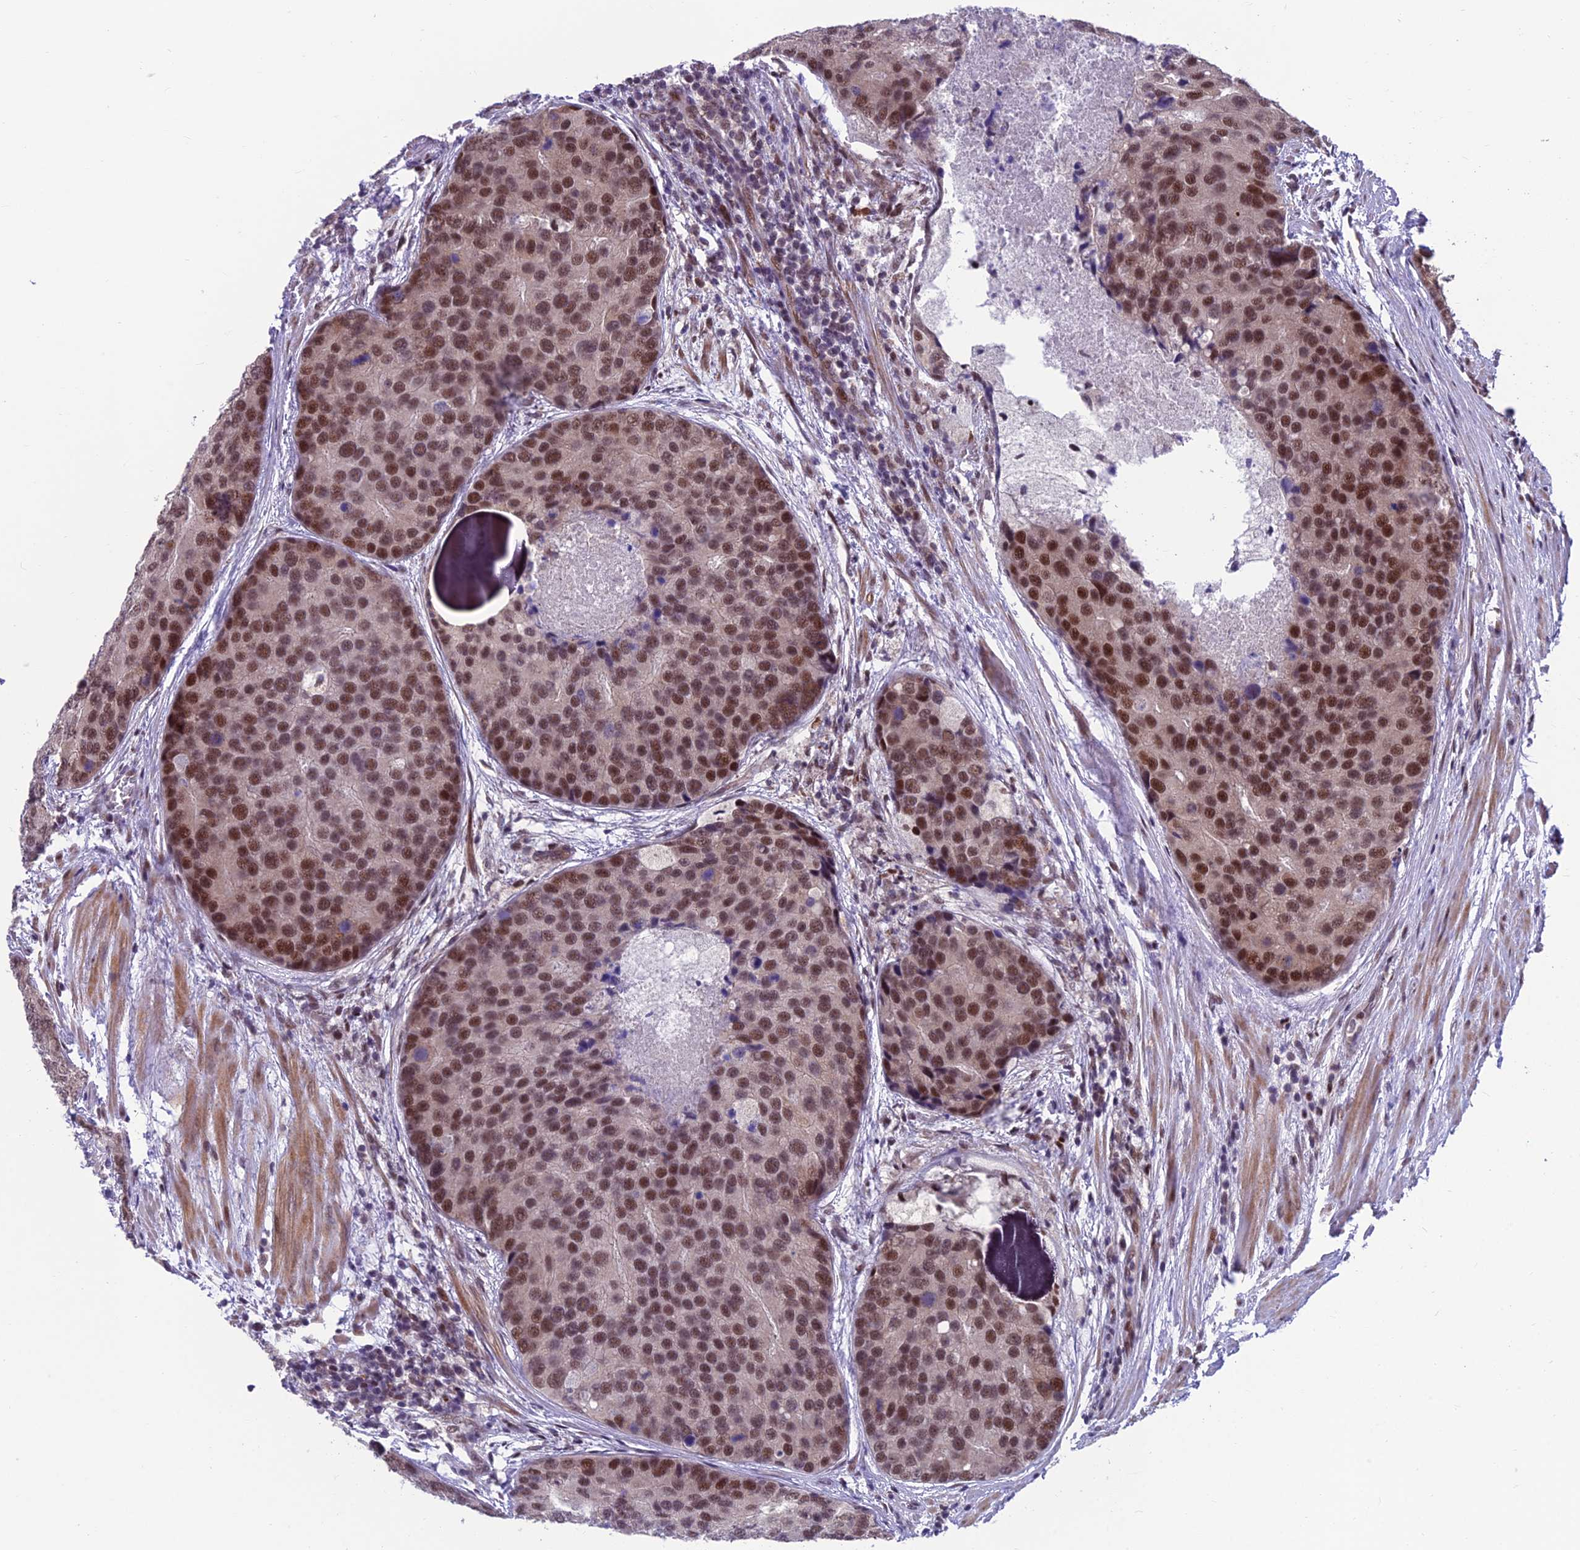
{"staining": {"intensity": "moderate", "quantity": ">75%", "location": "nuclear"}, "tissue": "prostate cancer", "cell_type": "Tumor cells", "image_type": "cancer", "snomed": [{"axis": "morphology", "description": "Adenocarcinoma, High grade"}, {"axis": "topography", "description": "Prostate"}], "caption": "Prostate cancer (adenocarcinoma (high-grade)) stained with a protein marker reveals moderate staining in tumor cells.", "gene": "KIAA1191", "patient": {"sex": "male", "age": 62}}